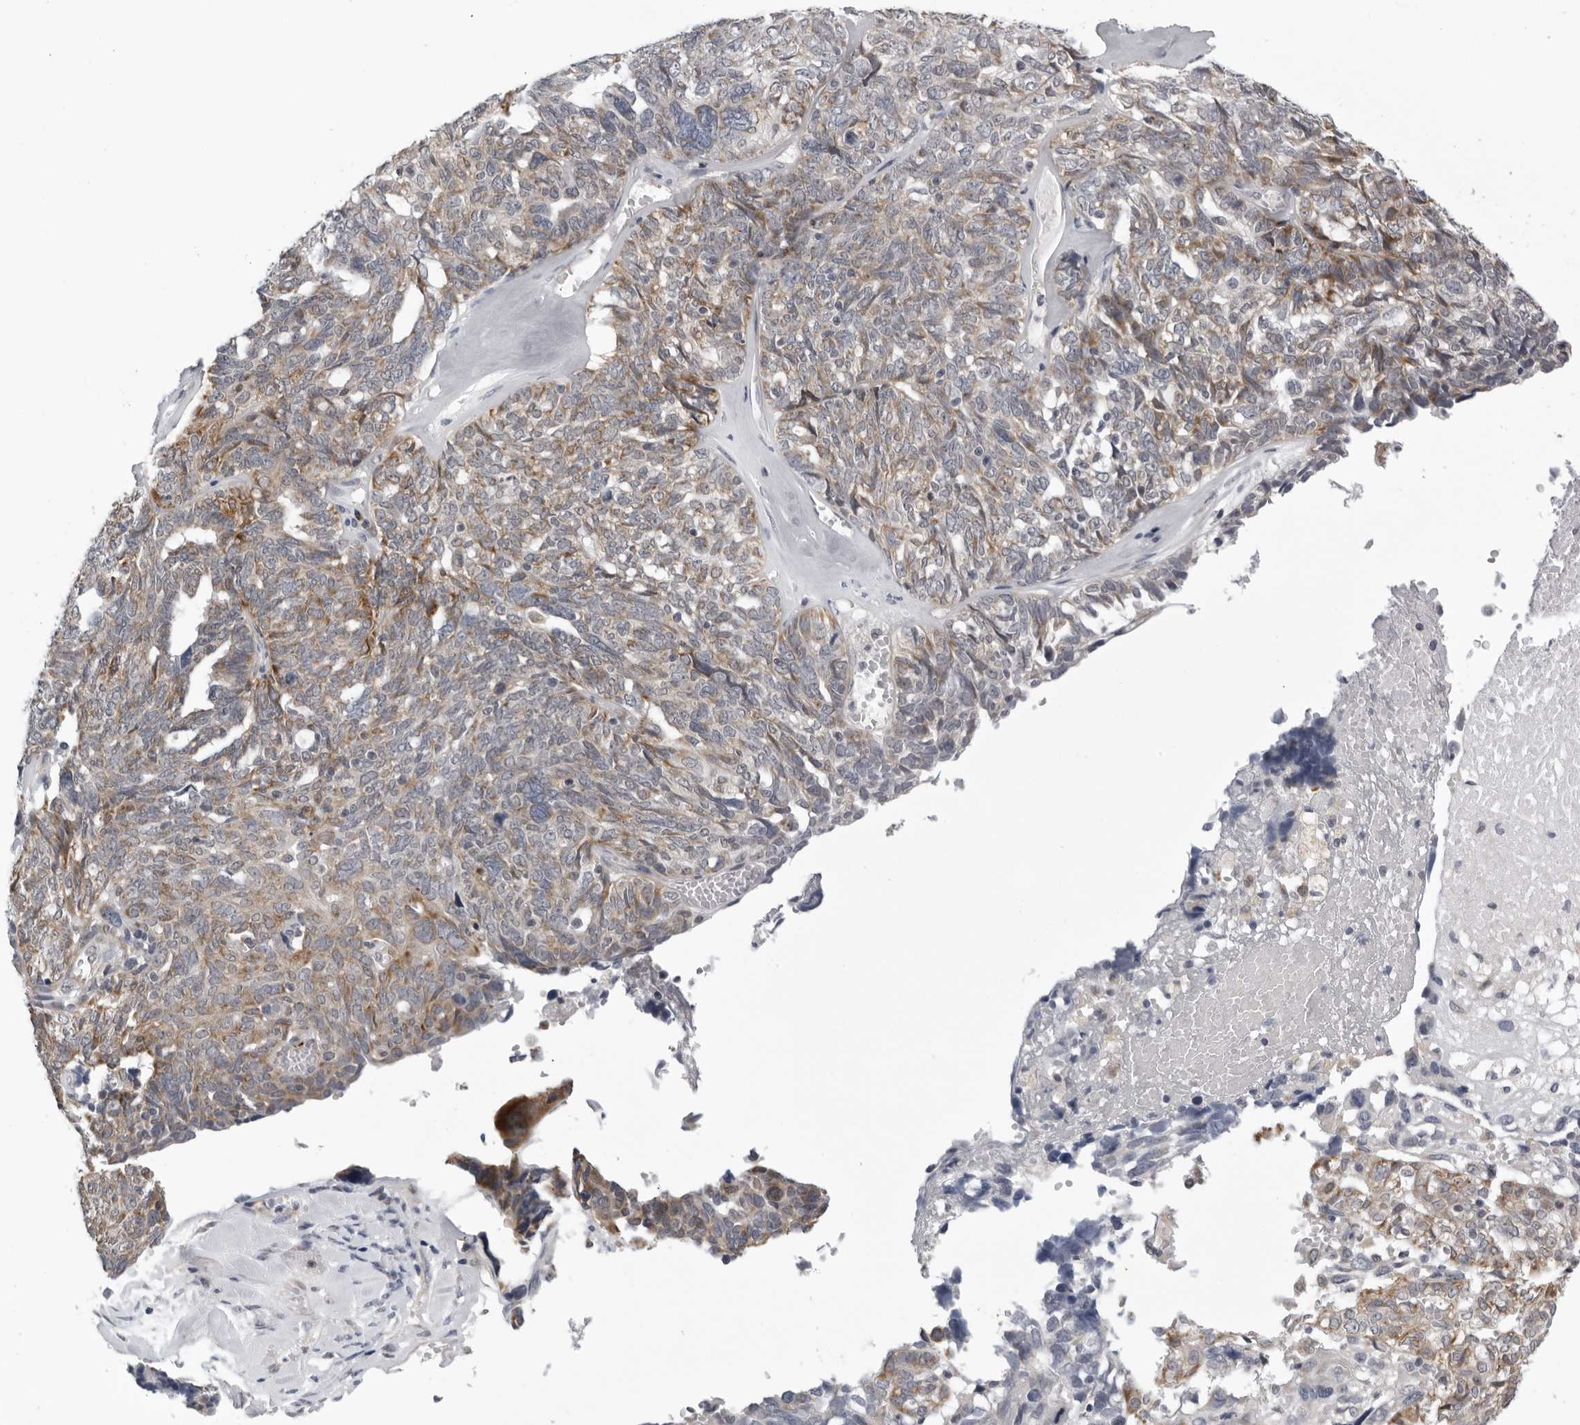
{"staining": {"intensity": "moderate", "quantity": "<25%", "location": "cytoplasmic/membranous"}, "tissue": "ovarian cancer", "cell_type": "Tumor cells", "image_type": "cancer", "snomed": [{"axis": "morphology", "description": "Cystadenocarcinoma, serous, NOS"}, {"axis": "topography", "description": "Ovary"}], "caption": "Serous cystadenocarcinoma (ovarian) stained with a protein marker shows moderate staining in tumor cells.", "gene": "CPT2", "patient": {"sex": "female", "age": 79}}